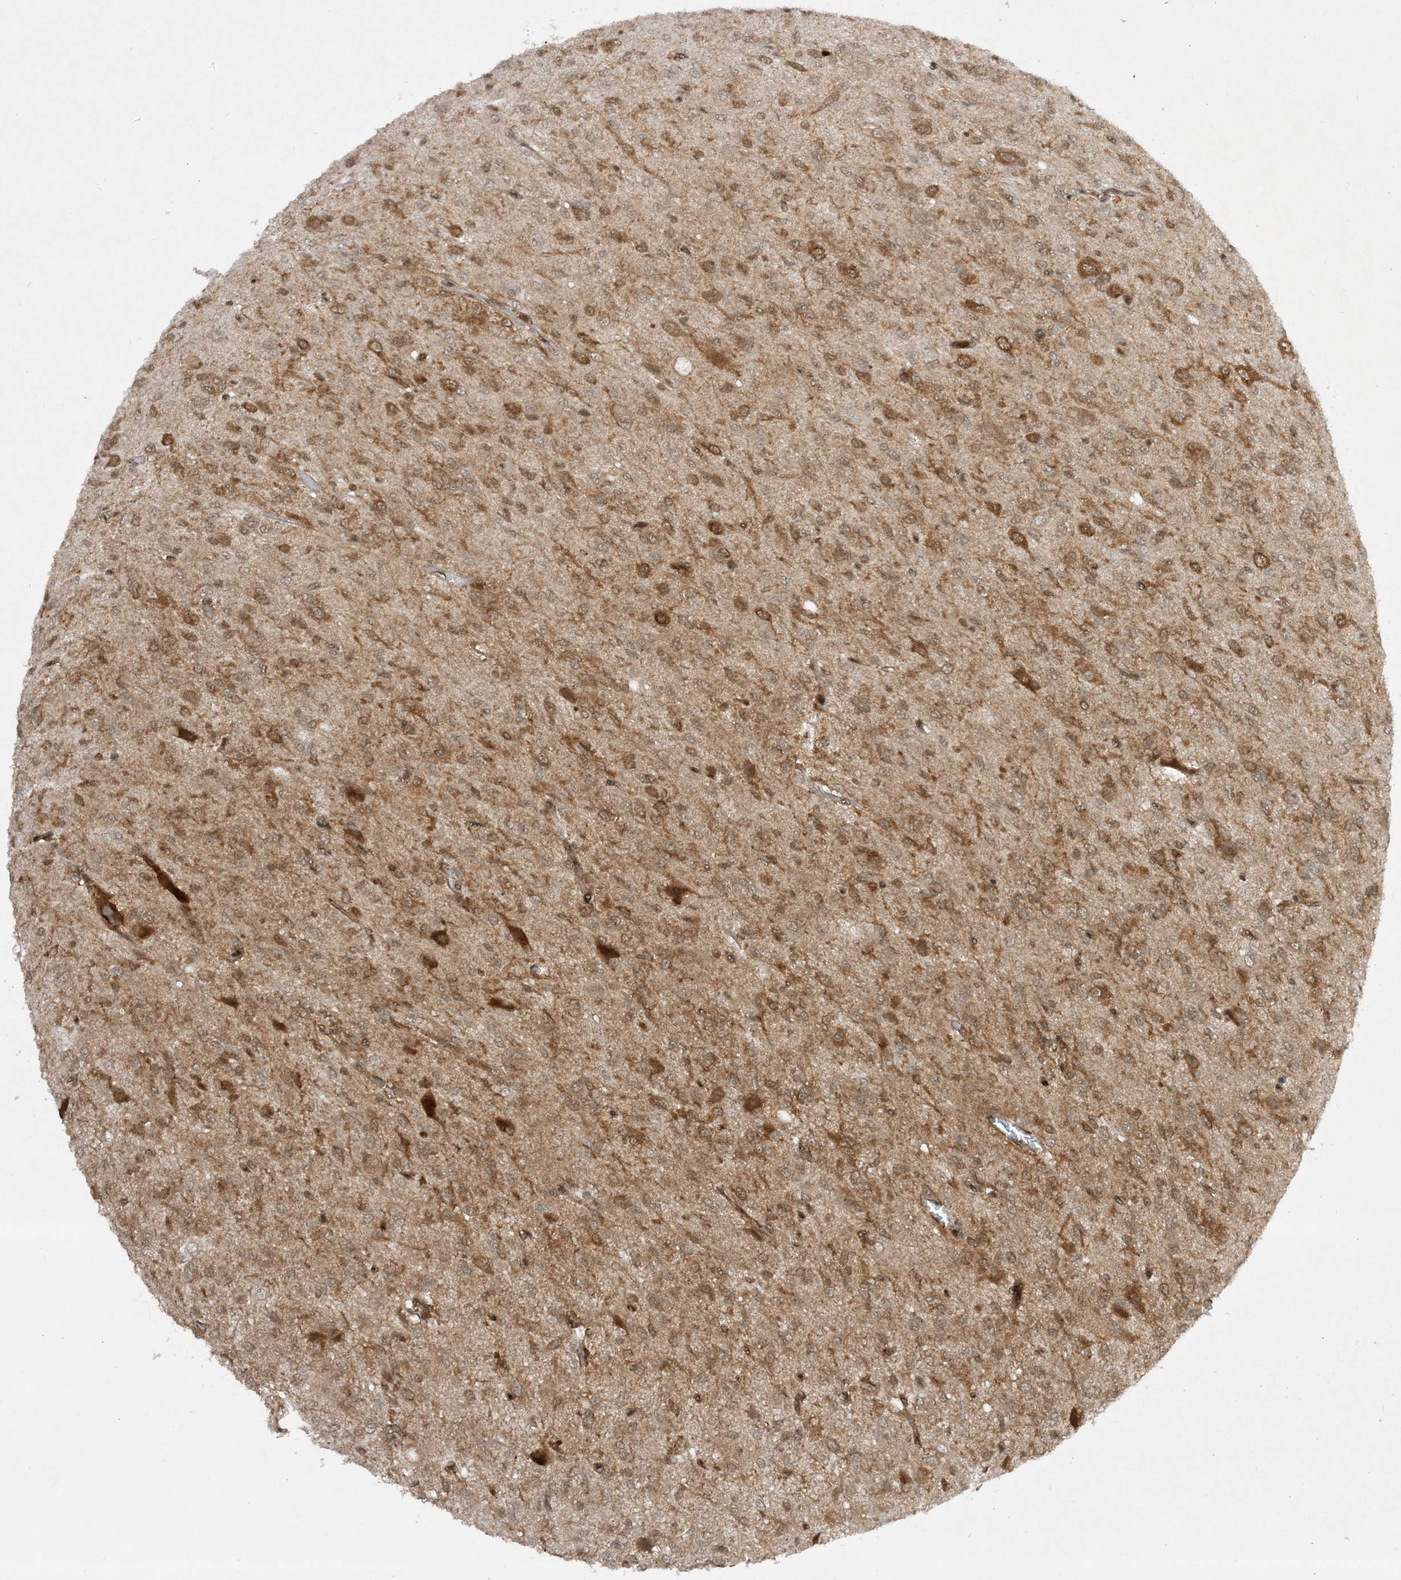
{"staining": {"intensity": "moderate", "quantity": ">75%", "location": "cytoplasmic/membranous,nuclear"}, "tissue": "glioma", "cell_type": "Tumor cells", "image_type": "cancer", "snomed": [{"axis": "morphology", "description": "Glioma, malignant, High grade"}, {"axis": "topography", "description": "Brain"}], "caption": "A photomicrograph of high-grade glioma (malignant) stained for a protein shows moderate cytoplasmic/membranous and nuclear brown staining in tumor cells.", "gene": "CERT1", "patient": {"sex": "female", "age": 59}}